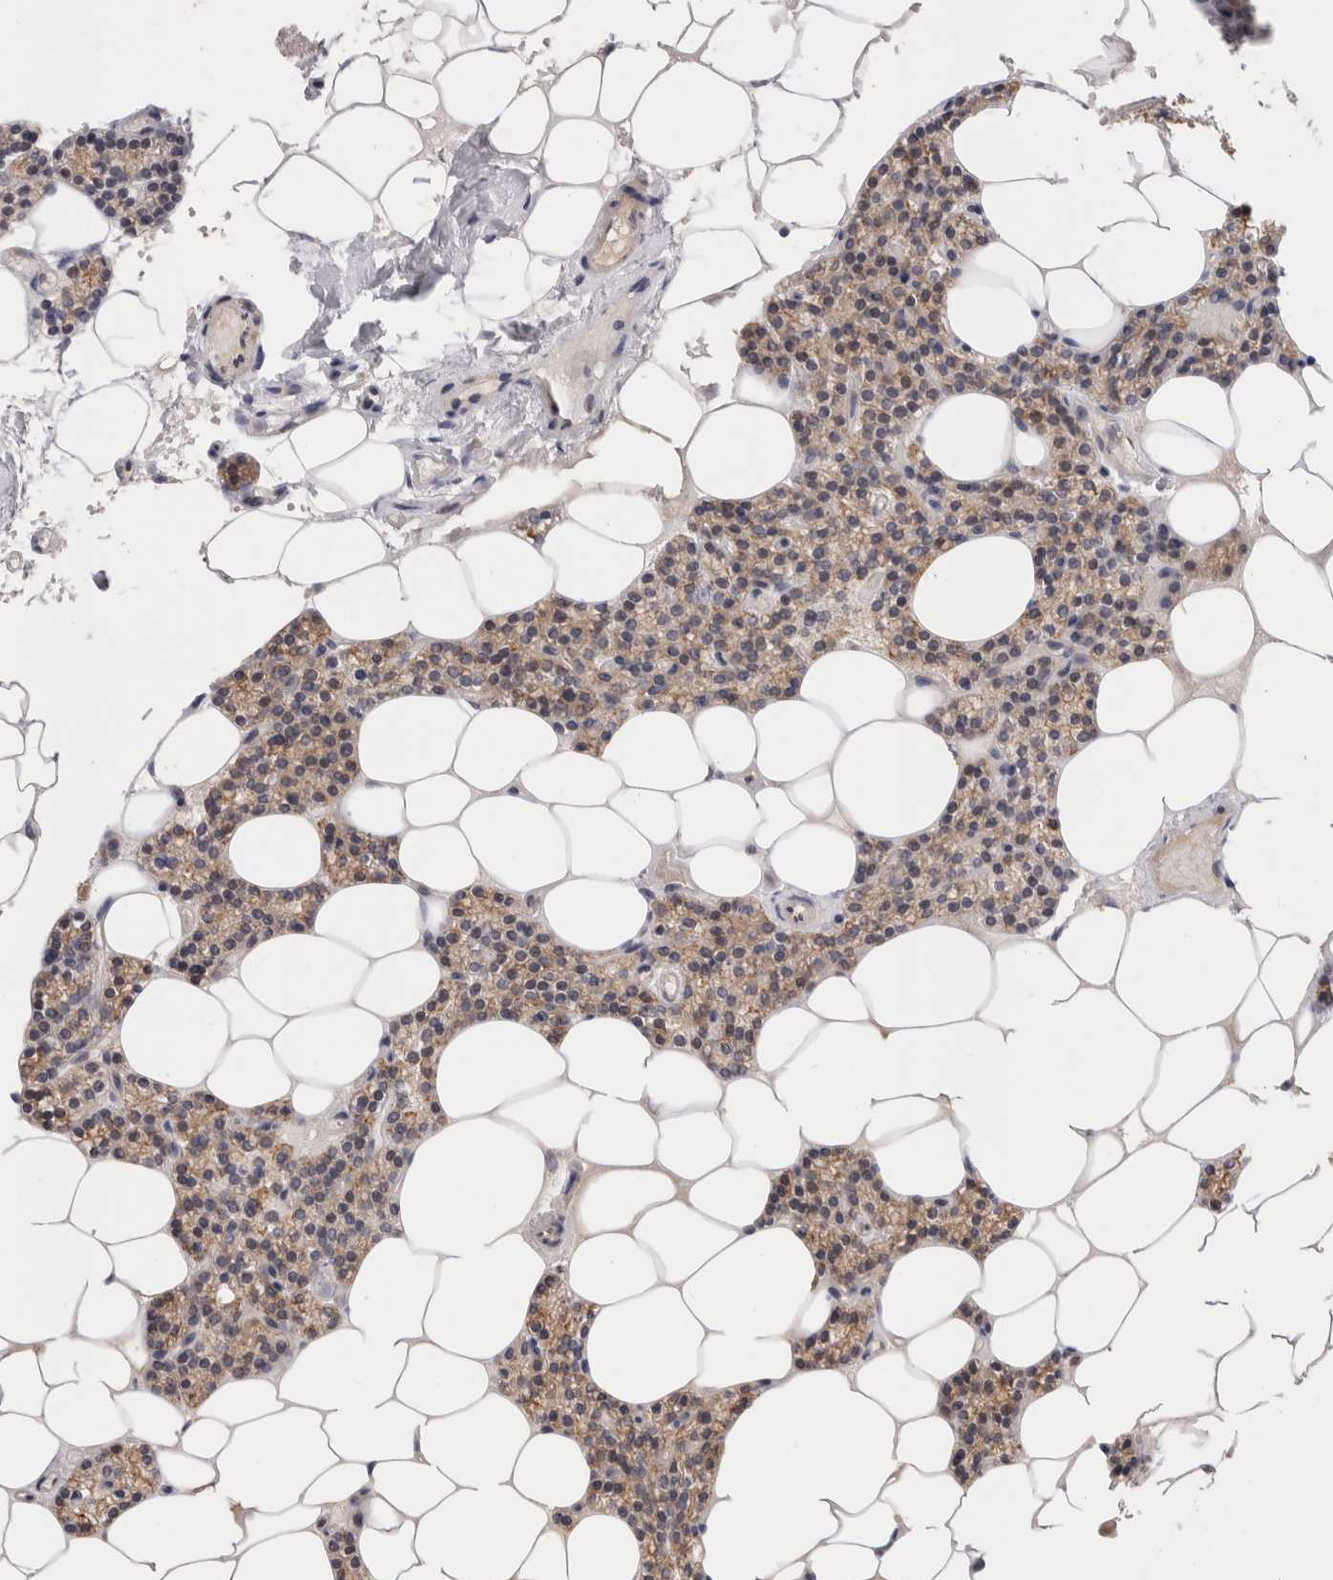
{"staining": {"intensity": "weak", "quantity": "25%-75%", "location": "cytoplasmic/membranous"}, "tissue": "parathyroid gland", "cell_type": "Glandular cells", "image_type": "normal", "snomed": [{"axis": "morphology", "description": "Normal tissue, NOS"}, {"axis": "topography", "description": "Parathyroid gland"}], "caption": "The micrograph exhibits staining of benign parathyroid gland, revealing weak cytoplasmic/membranous protein expression (brown color) within glandular cells.", "gene": "CRYBG1", "patient": {"sex": "male", "age": 75}}